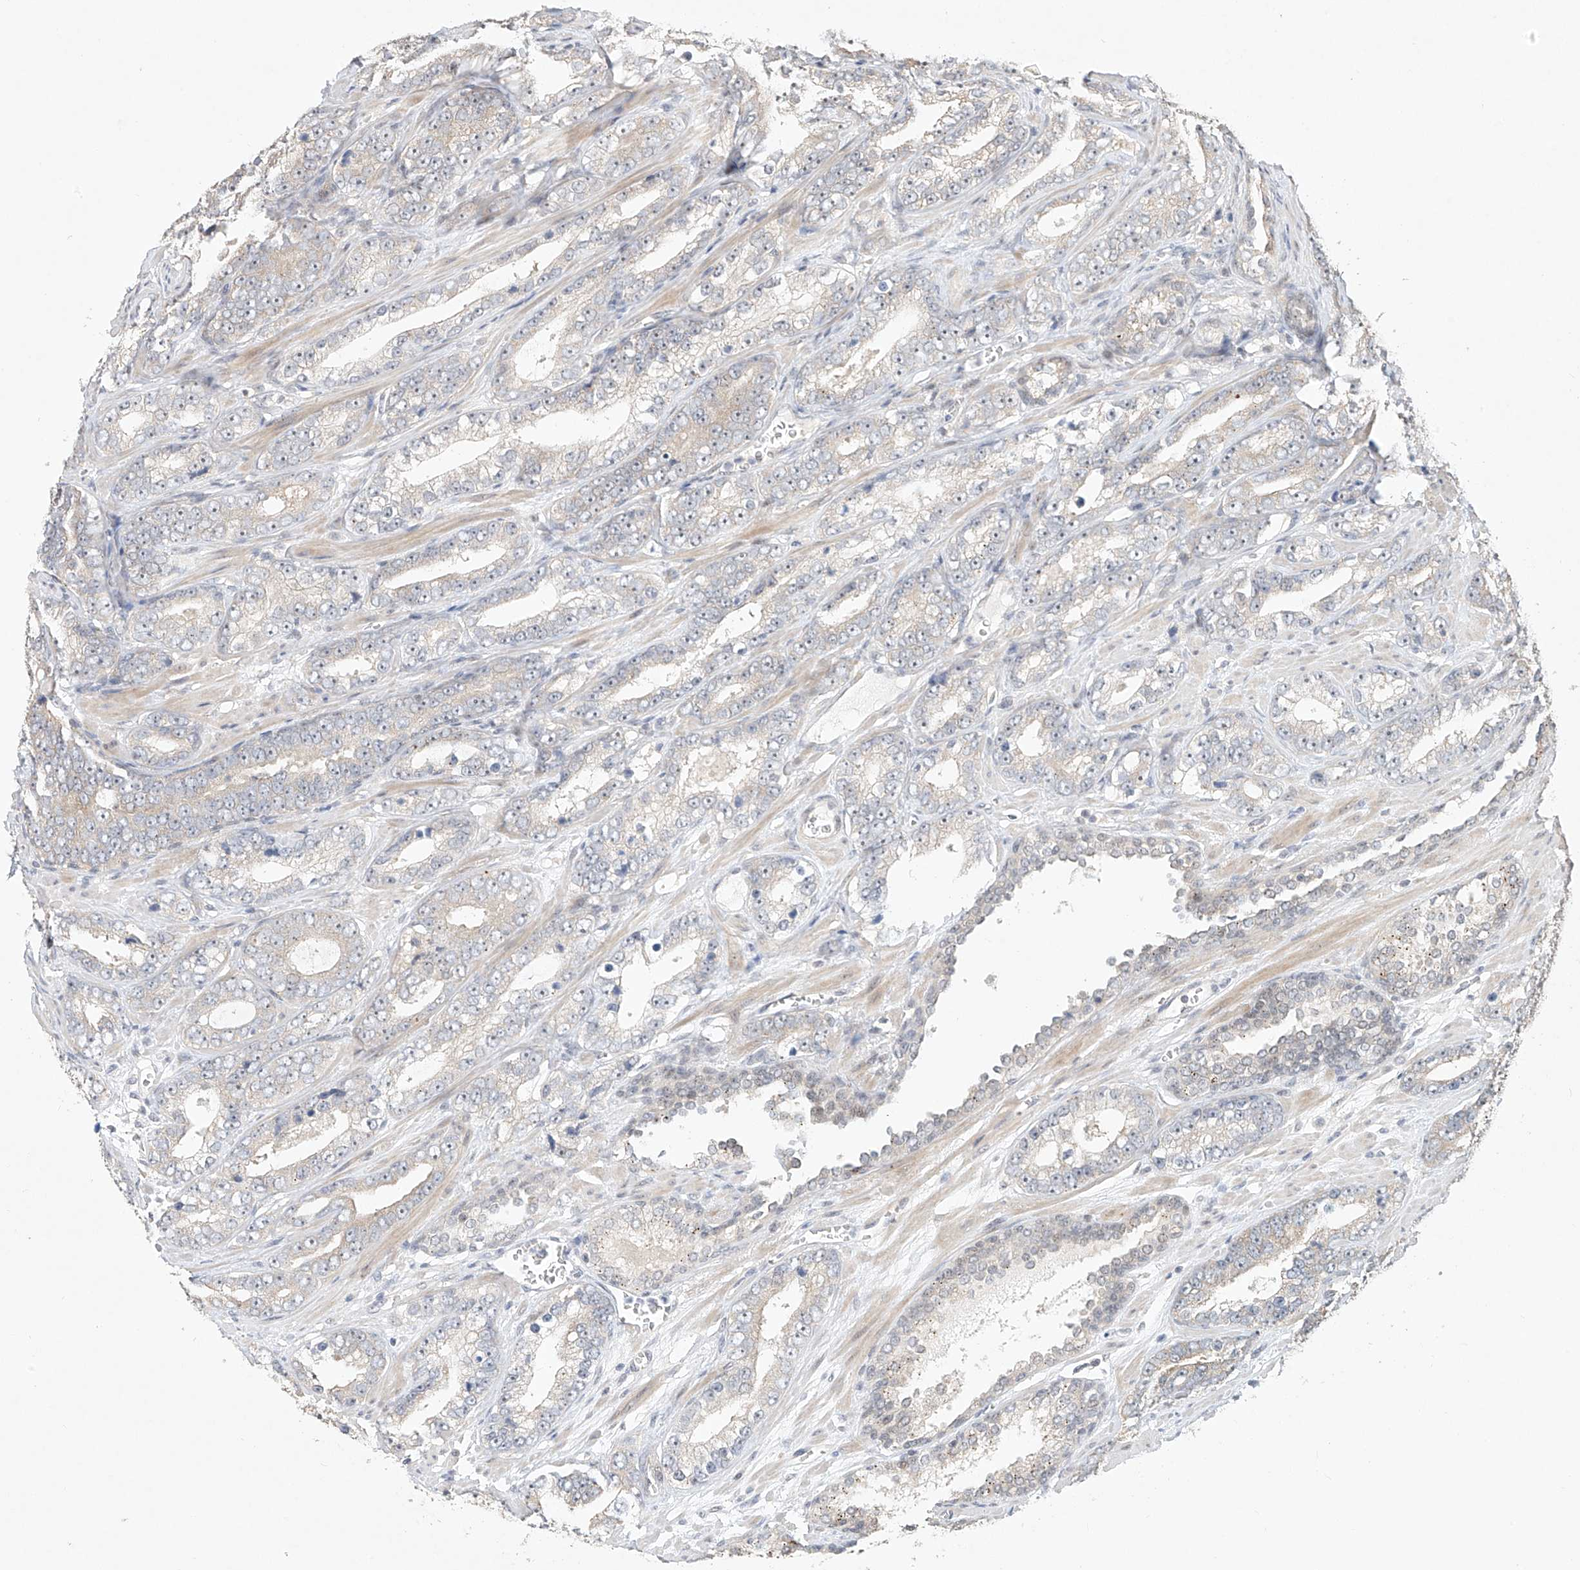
{"staining": {"intensity": "negative", "quantity": "none", "location": "none"}, "tissue": "prostate cancer", "cell_type": "Tumor cells", "image_type": "cancer", "snomed": [{"axis": "morphology", "description": "Adenocarcinoma, High grade"}, {"axis": "topography", "description": "Prostate"}], "caption": "Micrograph shows no significant protein staining in tumor cells of prostate cancer.", "gene": "TASP1", "patient": {"sex": "male", "age": 62}}